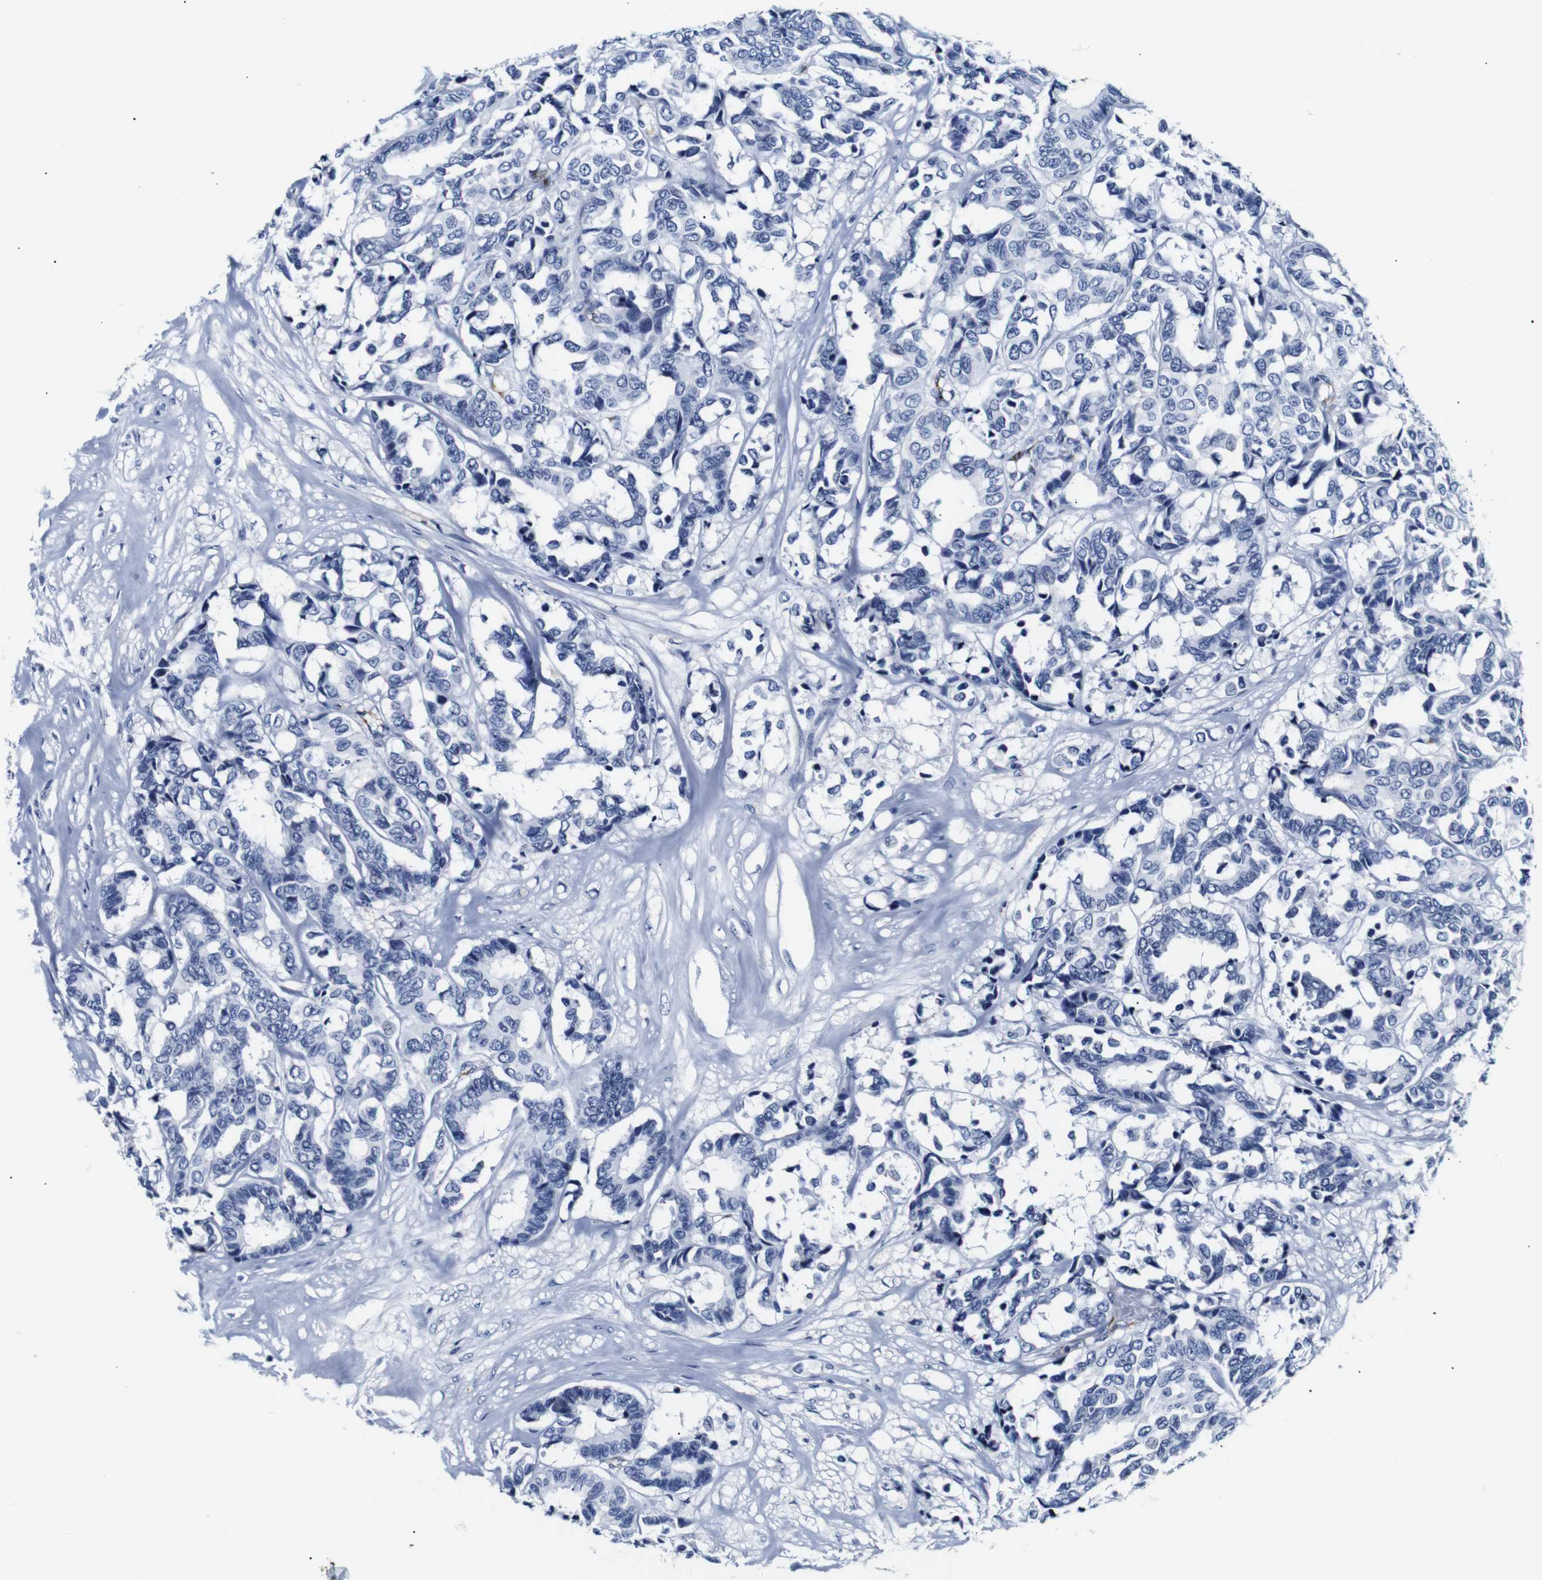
{"staining": {"intensity": "negative", "quantity": "none", "location": "none"}, "tissue": "breast cancer", "cell_type": "Tumor cells", "image_type": "cancer", "snomed": [{"axis": "morphology", "description": "Duct carcinoma"}, {"axis": "topography", "description": "Breast"}], "caption": "The image shows no significant expression in tumor cells of invasive ductal carcinoma (breast). (DAB (3,3'-diaminobenzidine) immunohistochemistry (IHC) visualized using brightfield microscopy, high magnification).", "gene": "MUC4", "patient": {"sex": "female", "age": 87}}